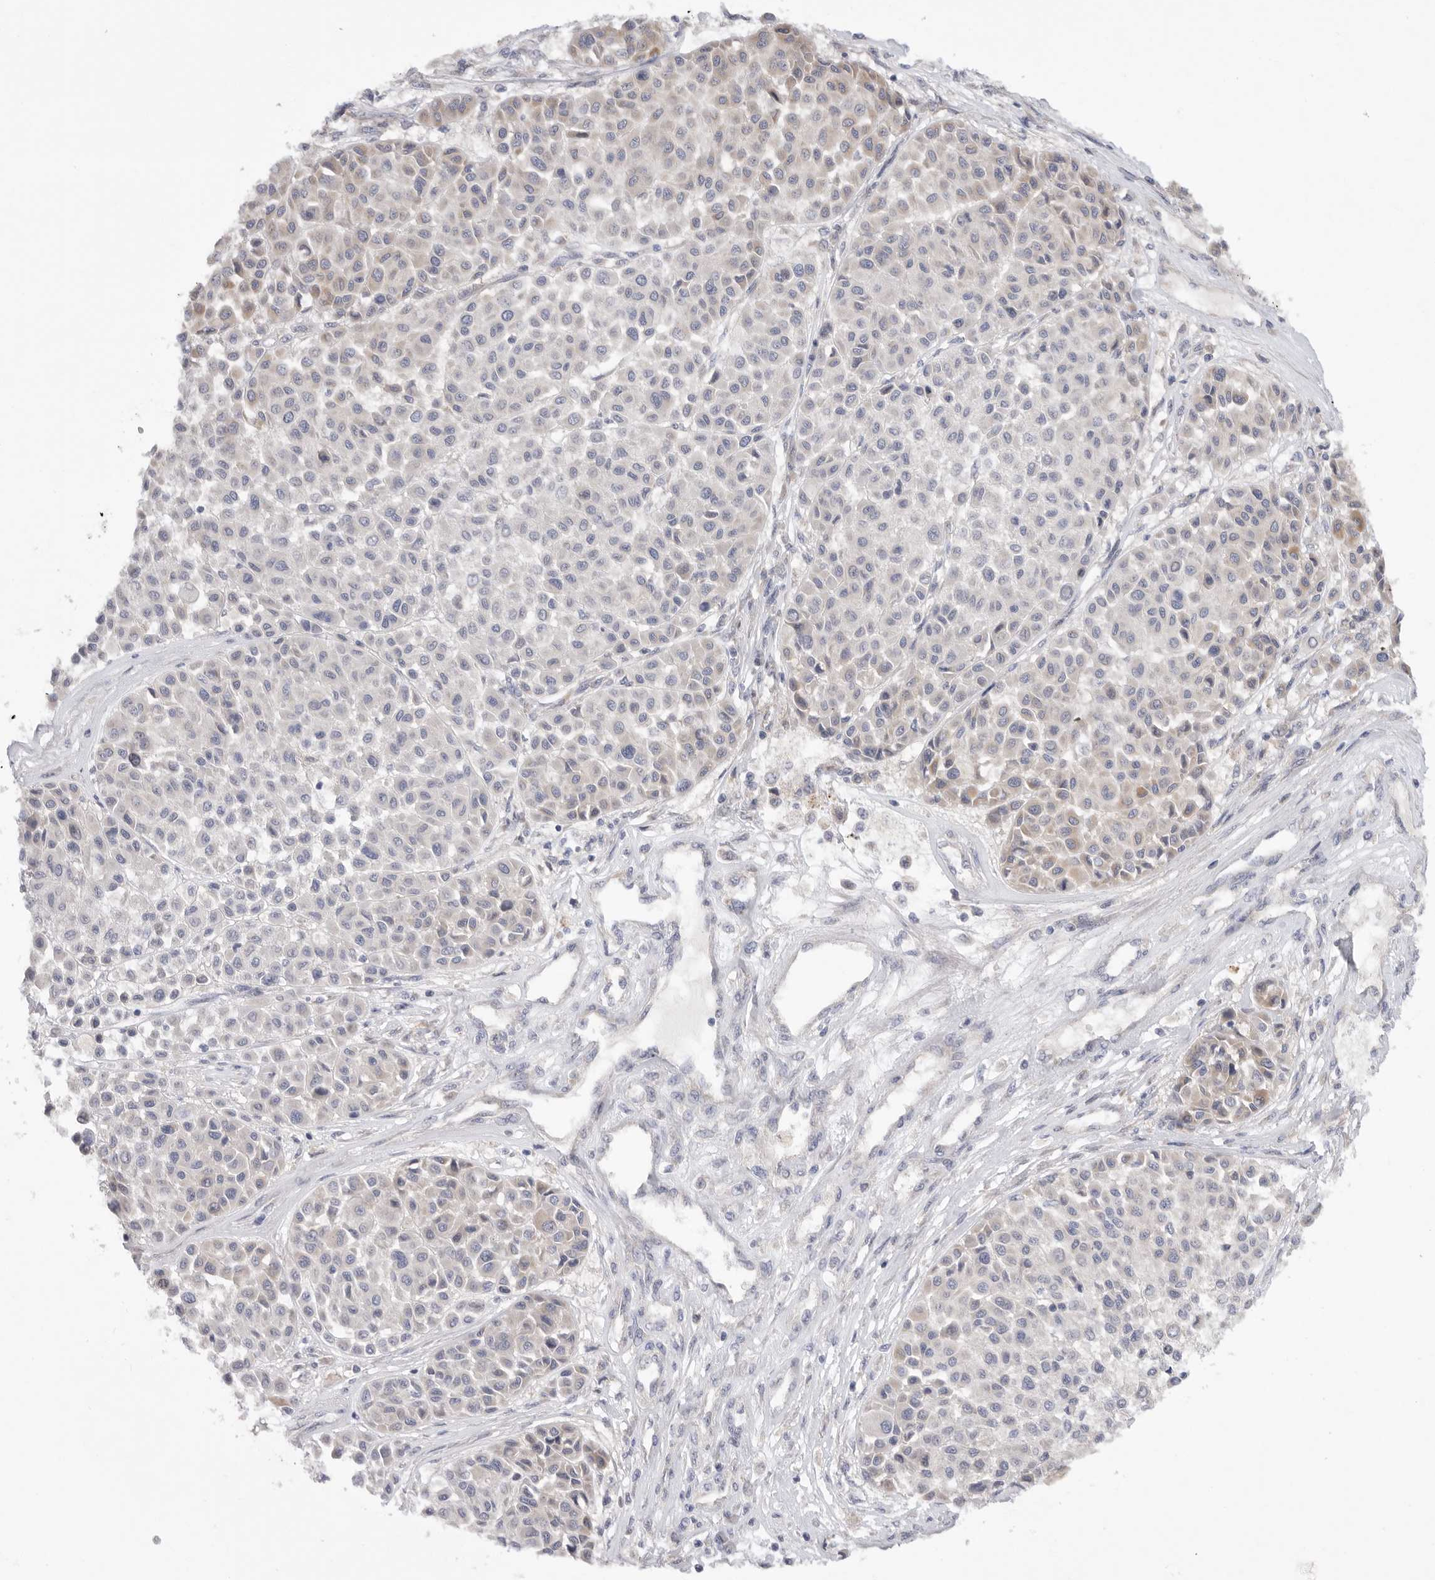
{"staining": {"intensity": "weak", "quantity": "<25%", "location": "cytoplasmic/membranous"}, "tissue": "melanoma", "cell_type": "Tumor cells", "image_type": "cancer", "snomed": [{"axis": "morphology", "description": "Malignant melanoma, Metastatic site"}, {"axis": "topography", "description": "Soft tissue"}], "caption": "Tumor cells show no significant protein staining in malignant melanoma (metastatic site).", "gene": "MTFR1L", "patient": {"sex": "male", "age": 41}}